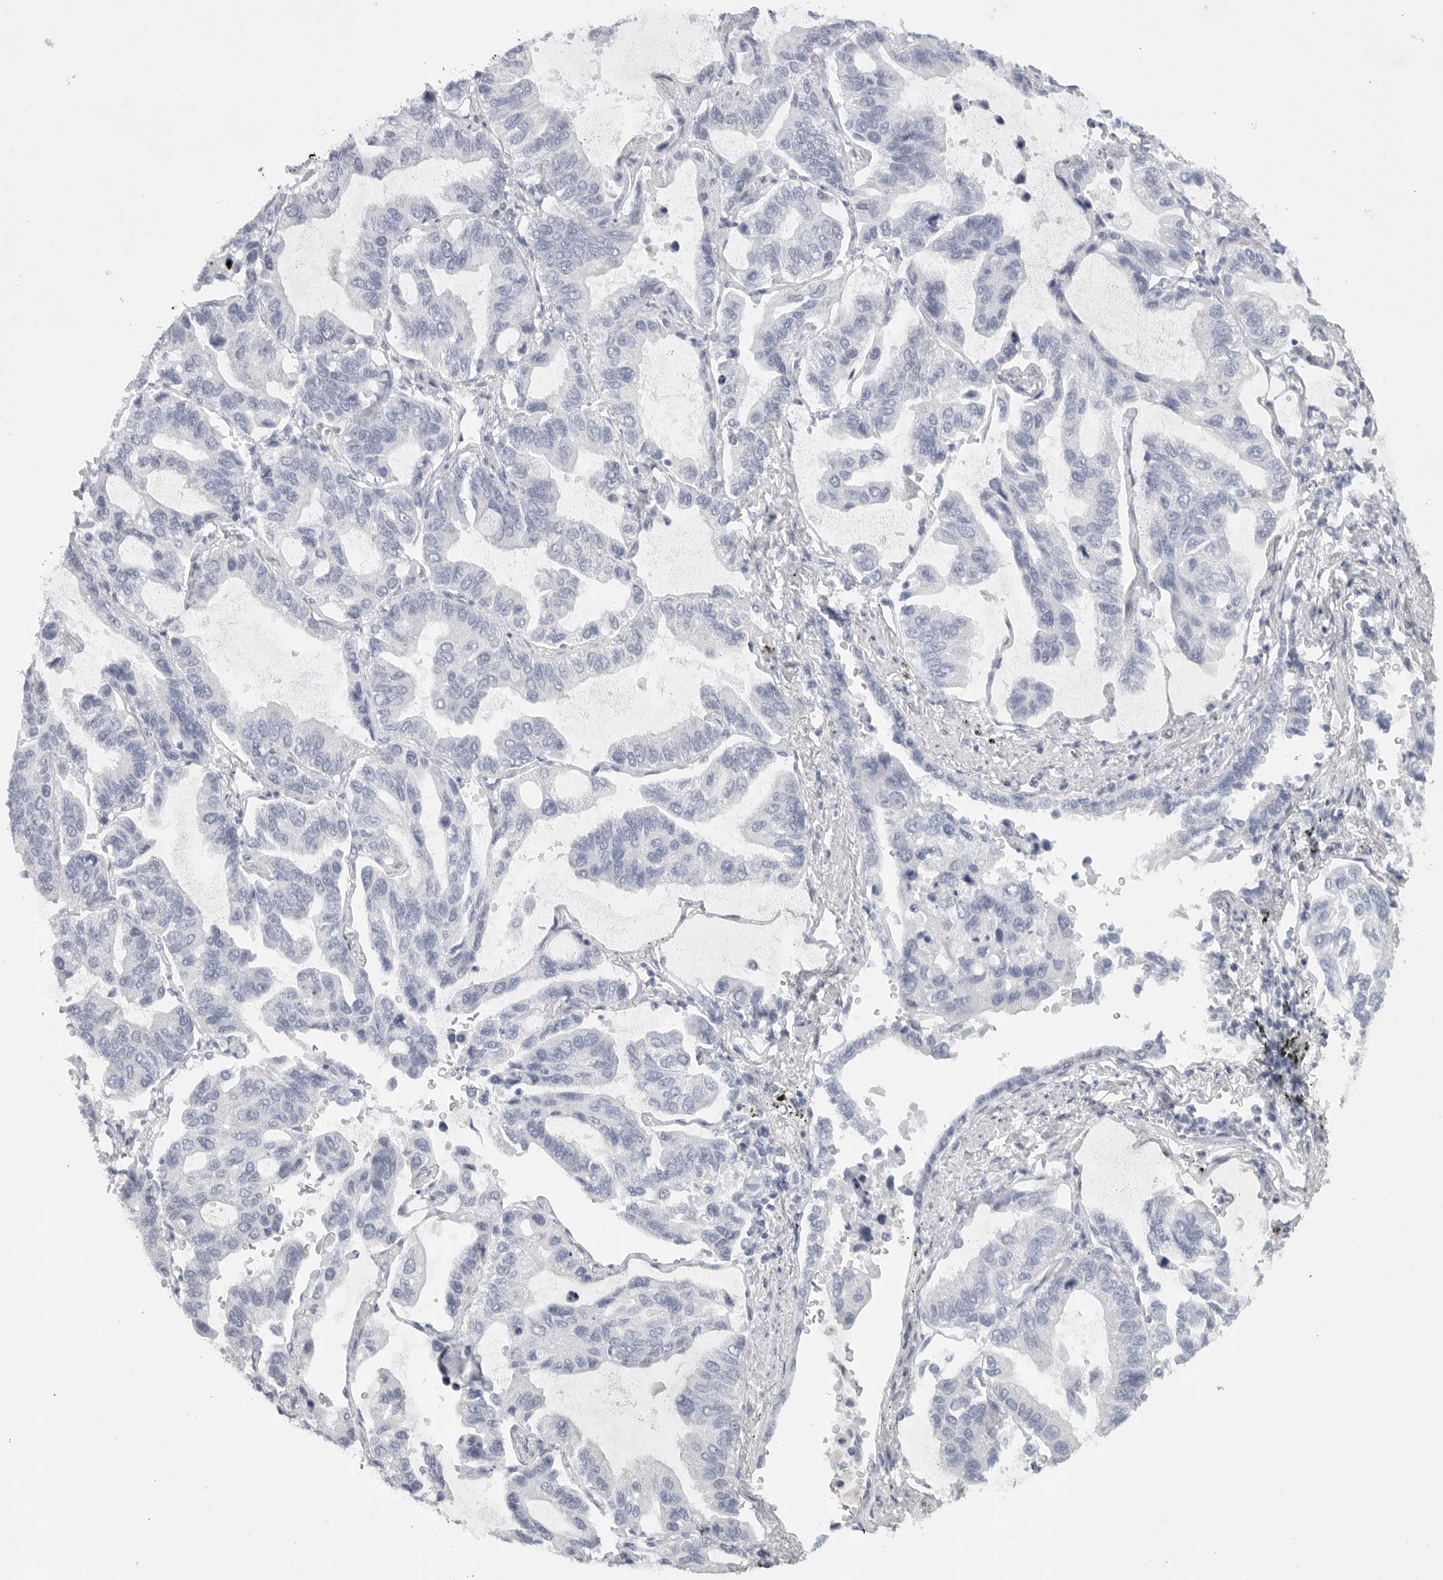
{"staining": {"intensity": "negative", "quantity": "none", "location": "none"}, "tissue": "lung cancer", "cell_type": "Tumor cells", "image_type": "cancer", "snomed": [{"axis": "morphology", "description": "Adenocarcinoma, NOS"}, {"axis": "topography", "description": "Lung"}], "caption": "The histopathology image reveals no staining of tumor cells in lung cancer.", "gene": "TNR", "patient": {"sex": "male", "age": 64}}